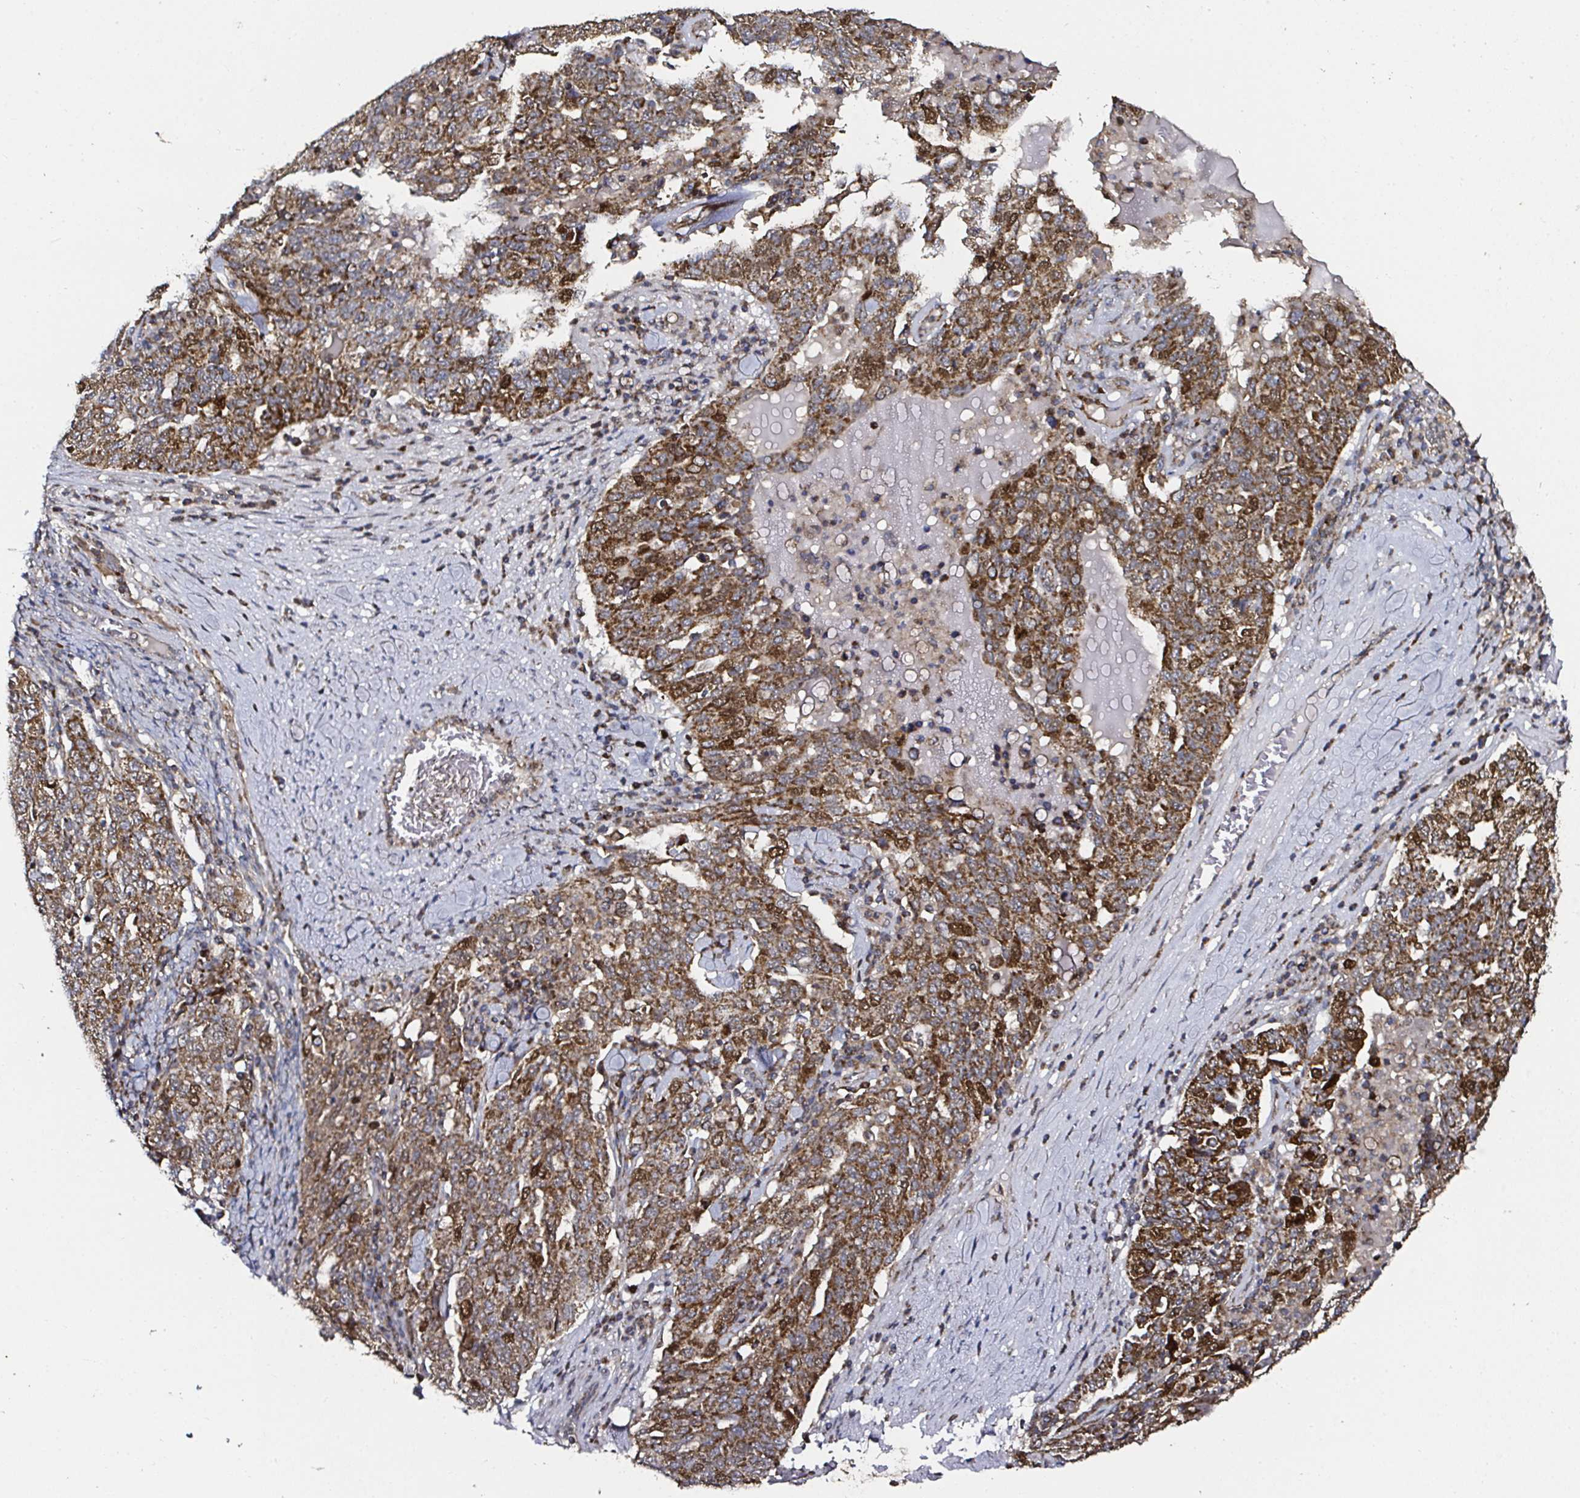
{"staining": {"intensity": "strong", "quantity": ">75%", "location": "cytoplasmic/membranous,nuclear"}, "tissue": "ovarian cancer", "cell_type": "Tumor cells", "image_type": "cancer", "snomed": [{"axis": "morphology", "description": "Carcinoma, endometroid"}, {"axis": "topography", "description": "Ovary"}], "caption": "A micrograph of ovarian endometroid carcinoma stained for a protein displays strong cytoplasmic/membranous and nuclear brown staining in tumor cells. (IHC, brightfield microscopy, high magnification).", "gene": "ATAD3B", "patient": {"sex": "female", "age": 62}}